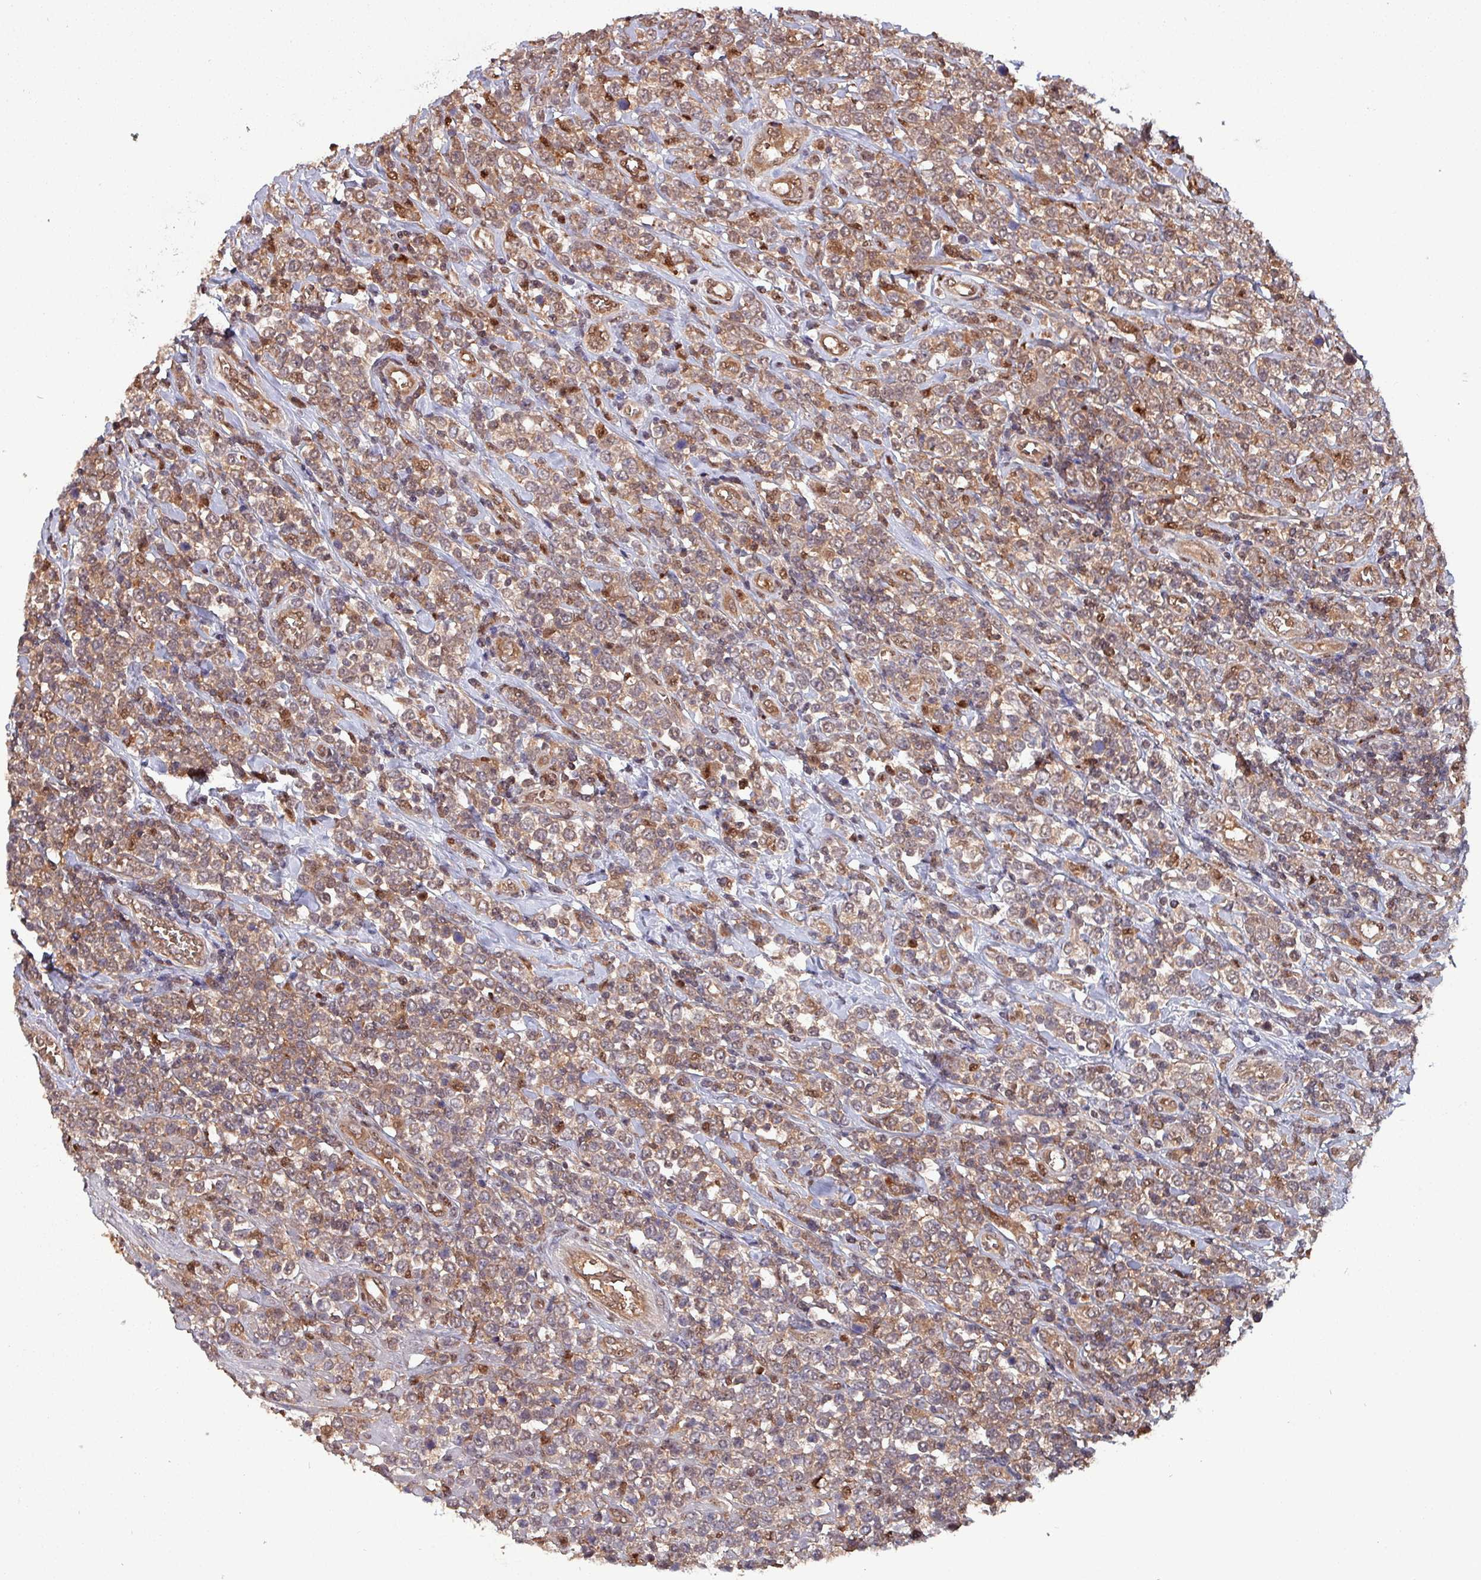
{"staining": {"intensity": "moderate", "quantity": ">75%", "location": "cytoplasmic/membranous,nuclear"}, "tissue": "lymphoma", "cell_type": "Tumor cells", "image_type": "cancer", "snomed": [{"axis": "morphology", "description": "Malignant lymphoma, non-Hodgkin's type, High grade"}, {"axis": "topography", "description": "Soft tissue"}], "caption": "Lymphoma was stained to show a protein in brown. There is medium levels of moderate cytoplasmic/membranous and nuclear staining in about >75% of tumor cells.", "gene": "PSMB8", "patient": {"sex": "female", "age": 56}}